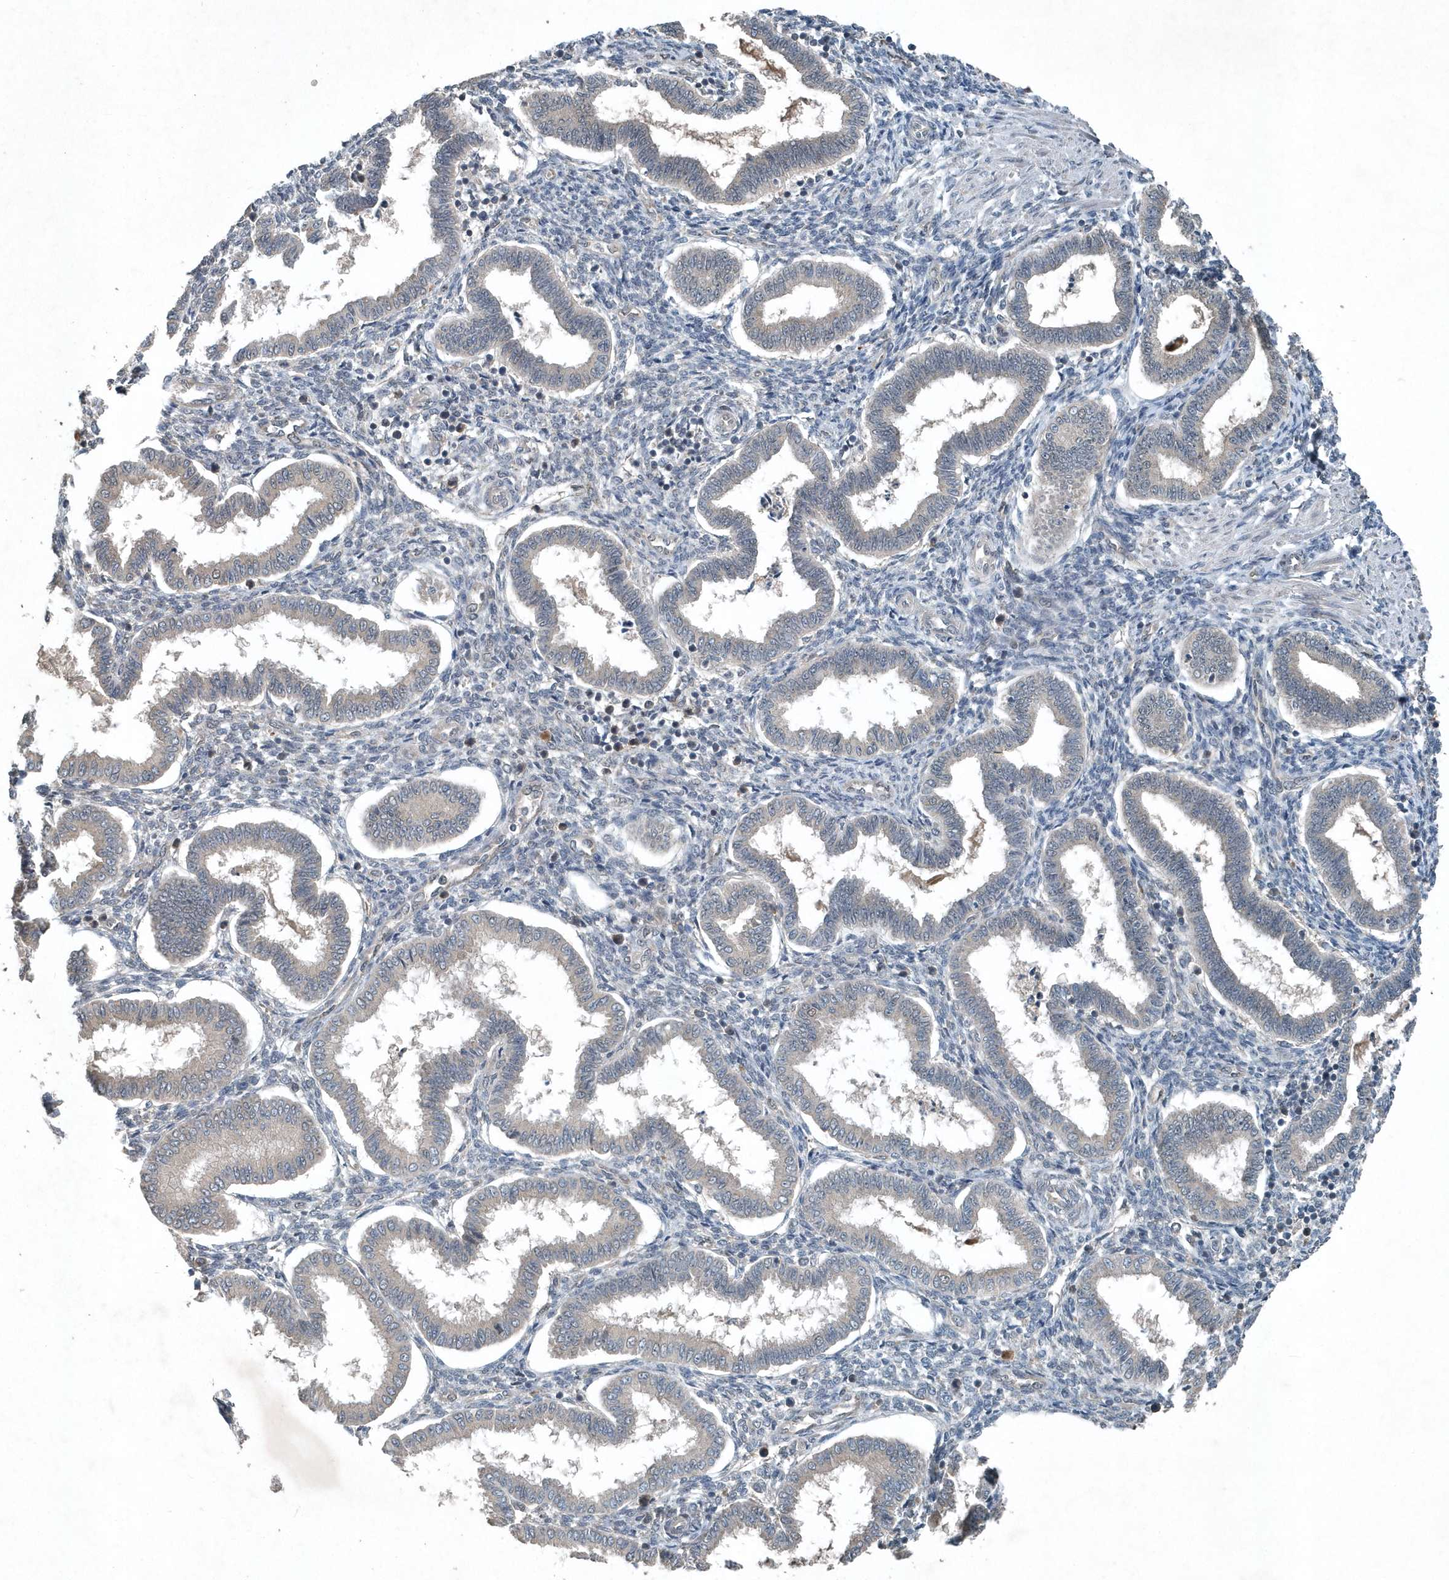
{"staining": {"intensity": "weak", "quantity": "<25%", "location": "cytoplasmic/membranous"}, "tissue": "endometrium", "cell_type": "Cells in endometrial stroma", "image_type": "normal", "snomed": [{"axis": "morphology", "description": "Normal tissue, NOS"}, {"axis": "topography", "description": "Endometrium"}], "caption": "Immunohistochemical staining of normal endometrium exhibits no significant expression in cells in endometrial stroma.", "gene": "SCFD2", "patient": {"sex": "female", "age": 24}}